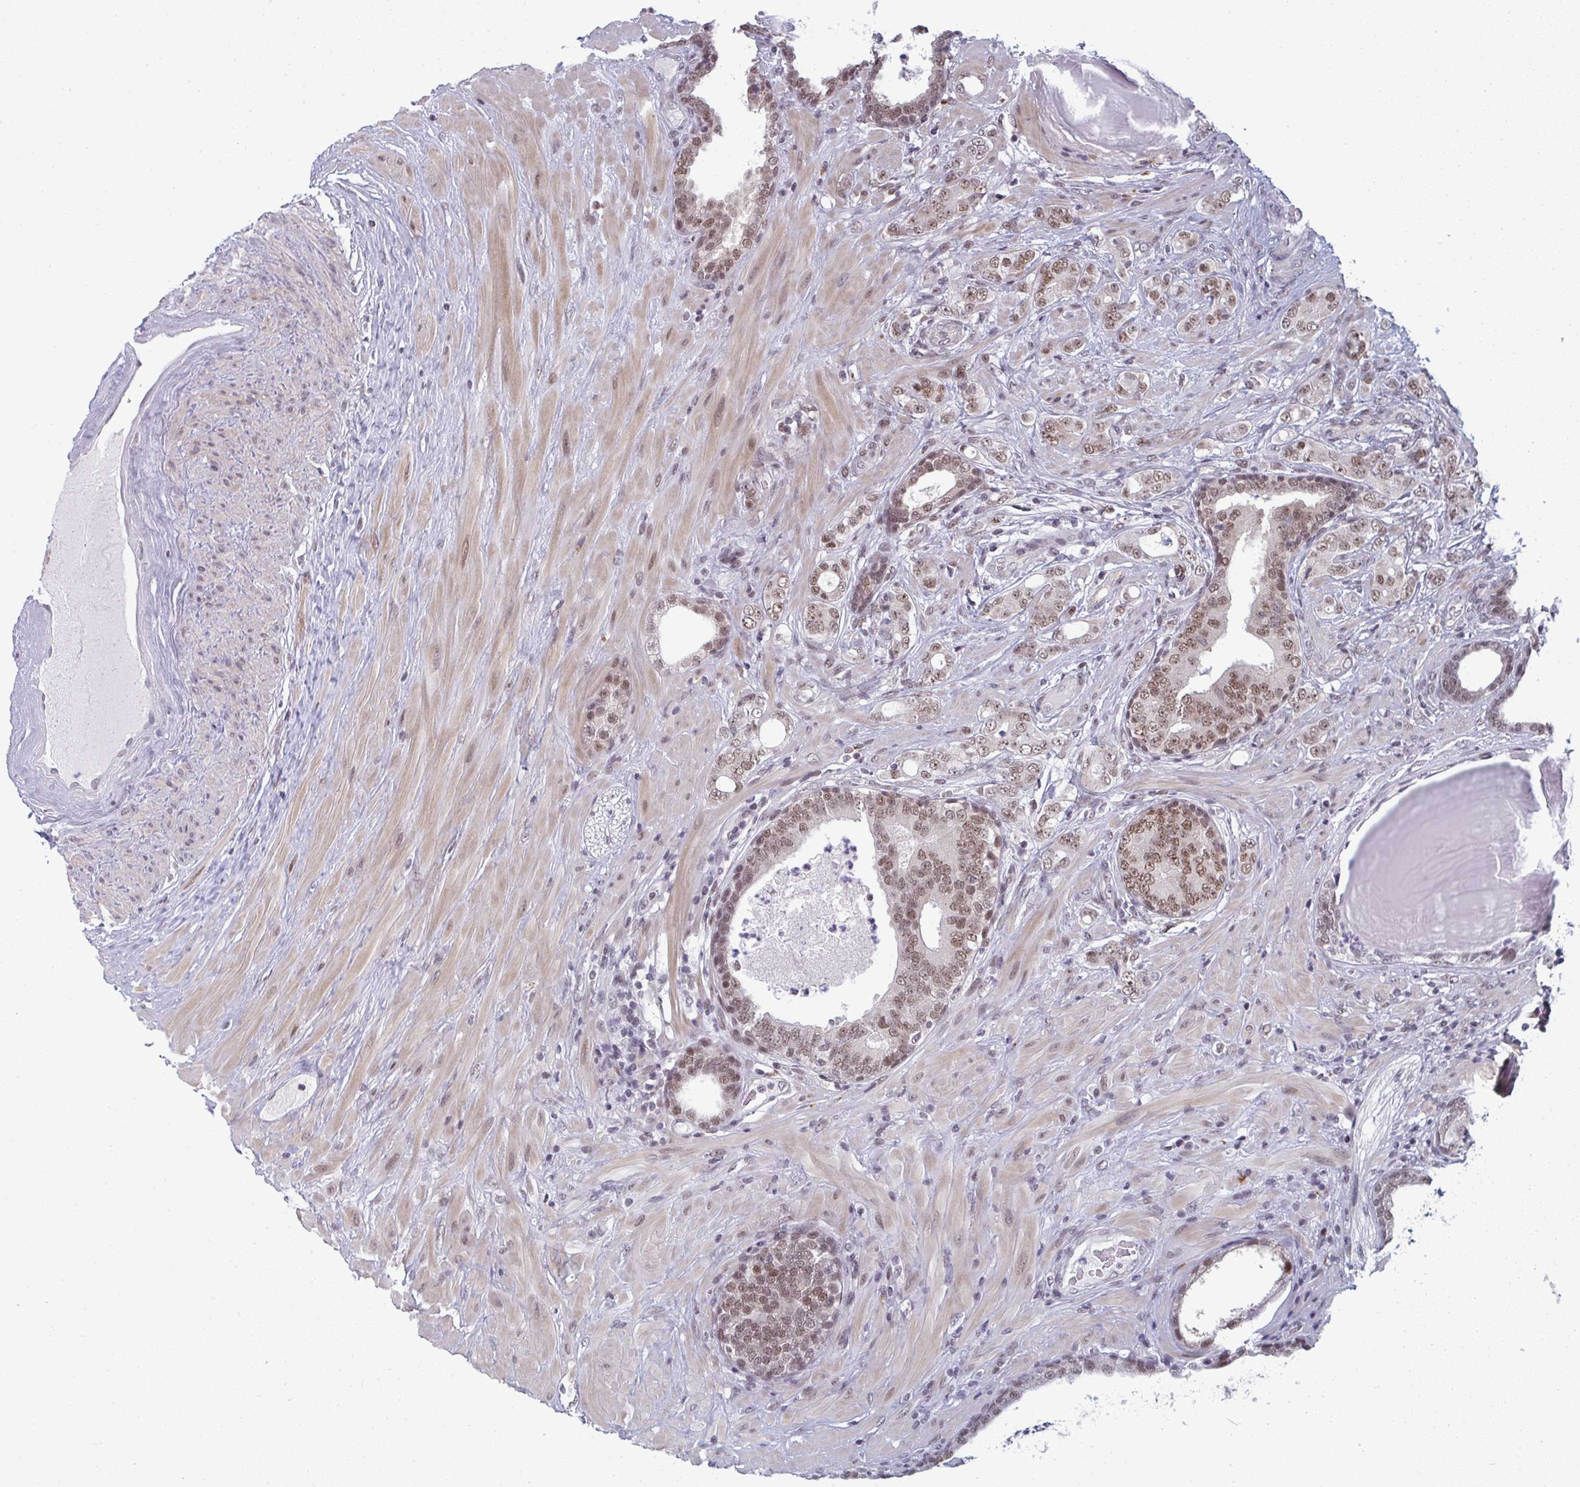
{"staining": {"intensity": "moderate", "quantity": ">75%", "location": "nuclear"}, "tissue": "prostate cancer", "cell_type": "Tumor cells", "image_type": "cancer", "snomed": [{"axis": "morphology", "description": "Adenocarcinoma, High grade"}, {"axis": "topography", "description": "Prostate"}], "caption": "IHC histopathology image of neoplastic tissue: prostate cancer stained using IHC reveals medium levels of moderate protein expression localized specifically in the nuclear of tumor cells, appearing as a nuclear brown color.", "gene": "ATF1", "patient": {"sex": "male", "age": 62}}